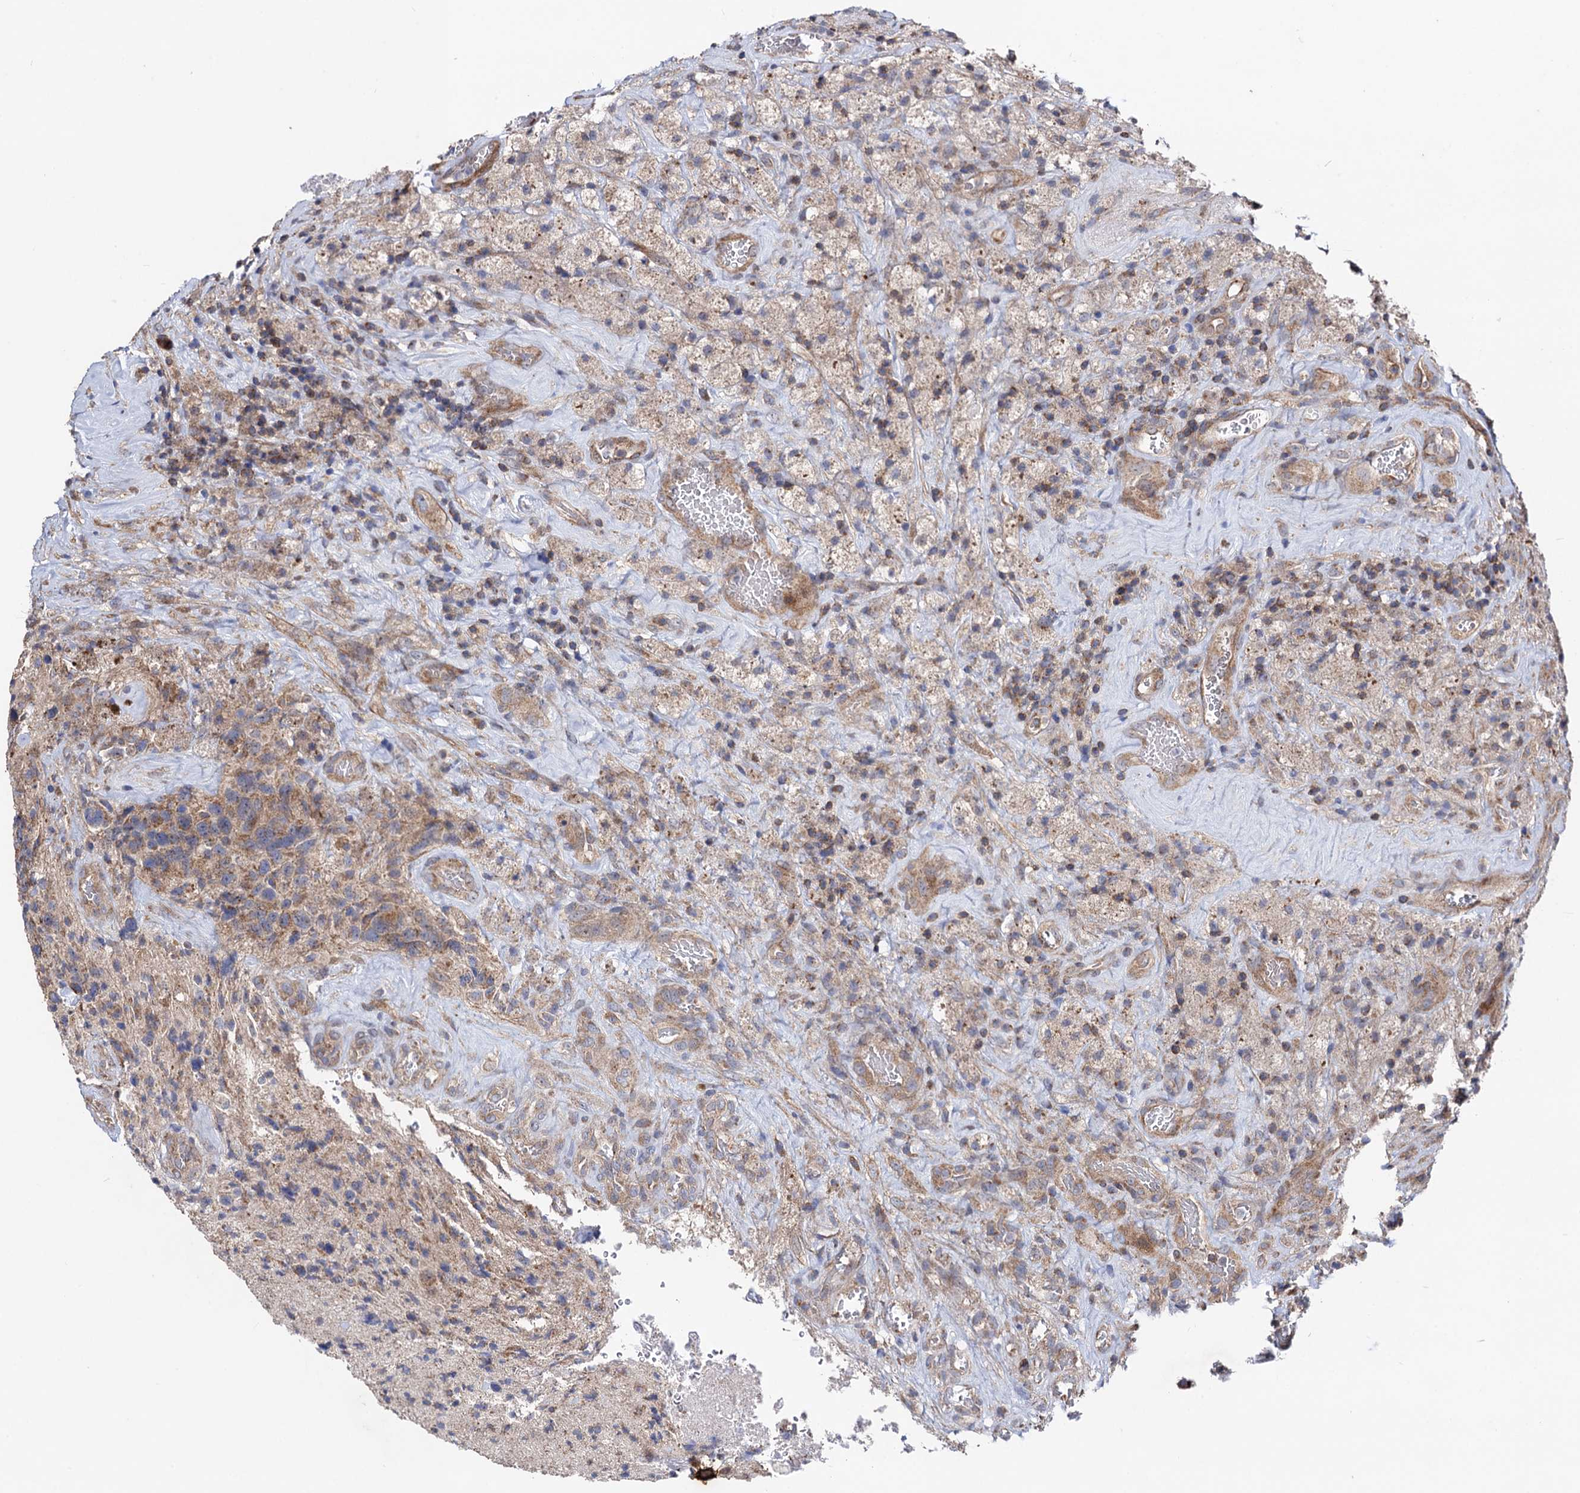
{"staining": {"intensity": "moderate", "quantity": "<25%", "location": "cytoplasmic/membranous"}, "tissue": "glioma", "cell_type": "Tumor cells", "image_type": "cancer", "snomed": [{"axis": "morphology", "description": "Glioma, malignant, High grade"}, {"axis": "topography", "description": "Brain"}], "caption": "Glioma tissue exhibits moderate cytoplasmic/membranous expression in approximately <25% of tumor cells", "gene": "DYDC1", "patient": {"sex": "male", "age": 69}}